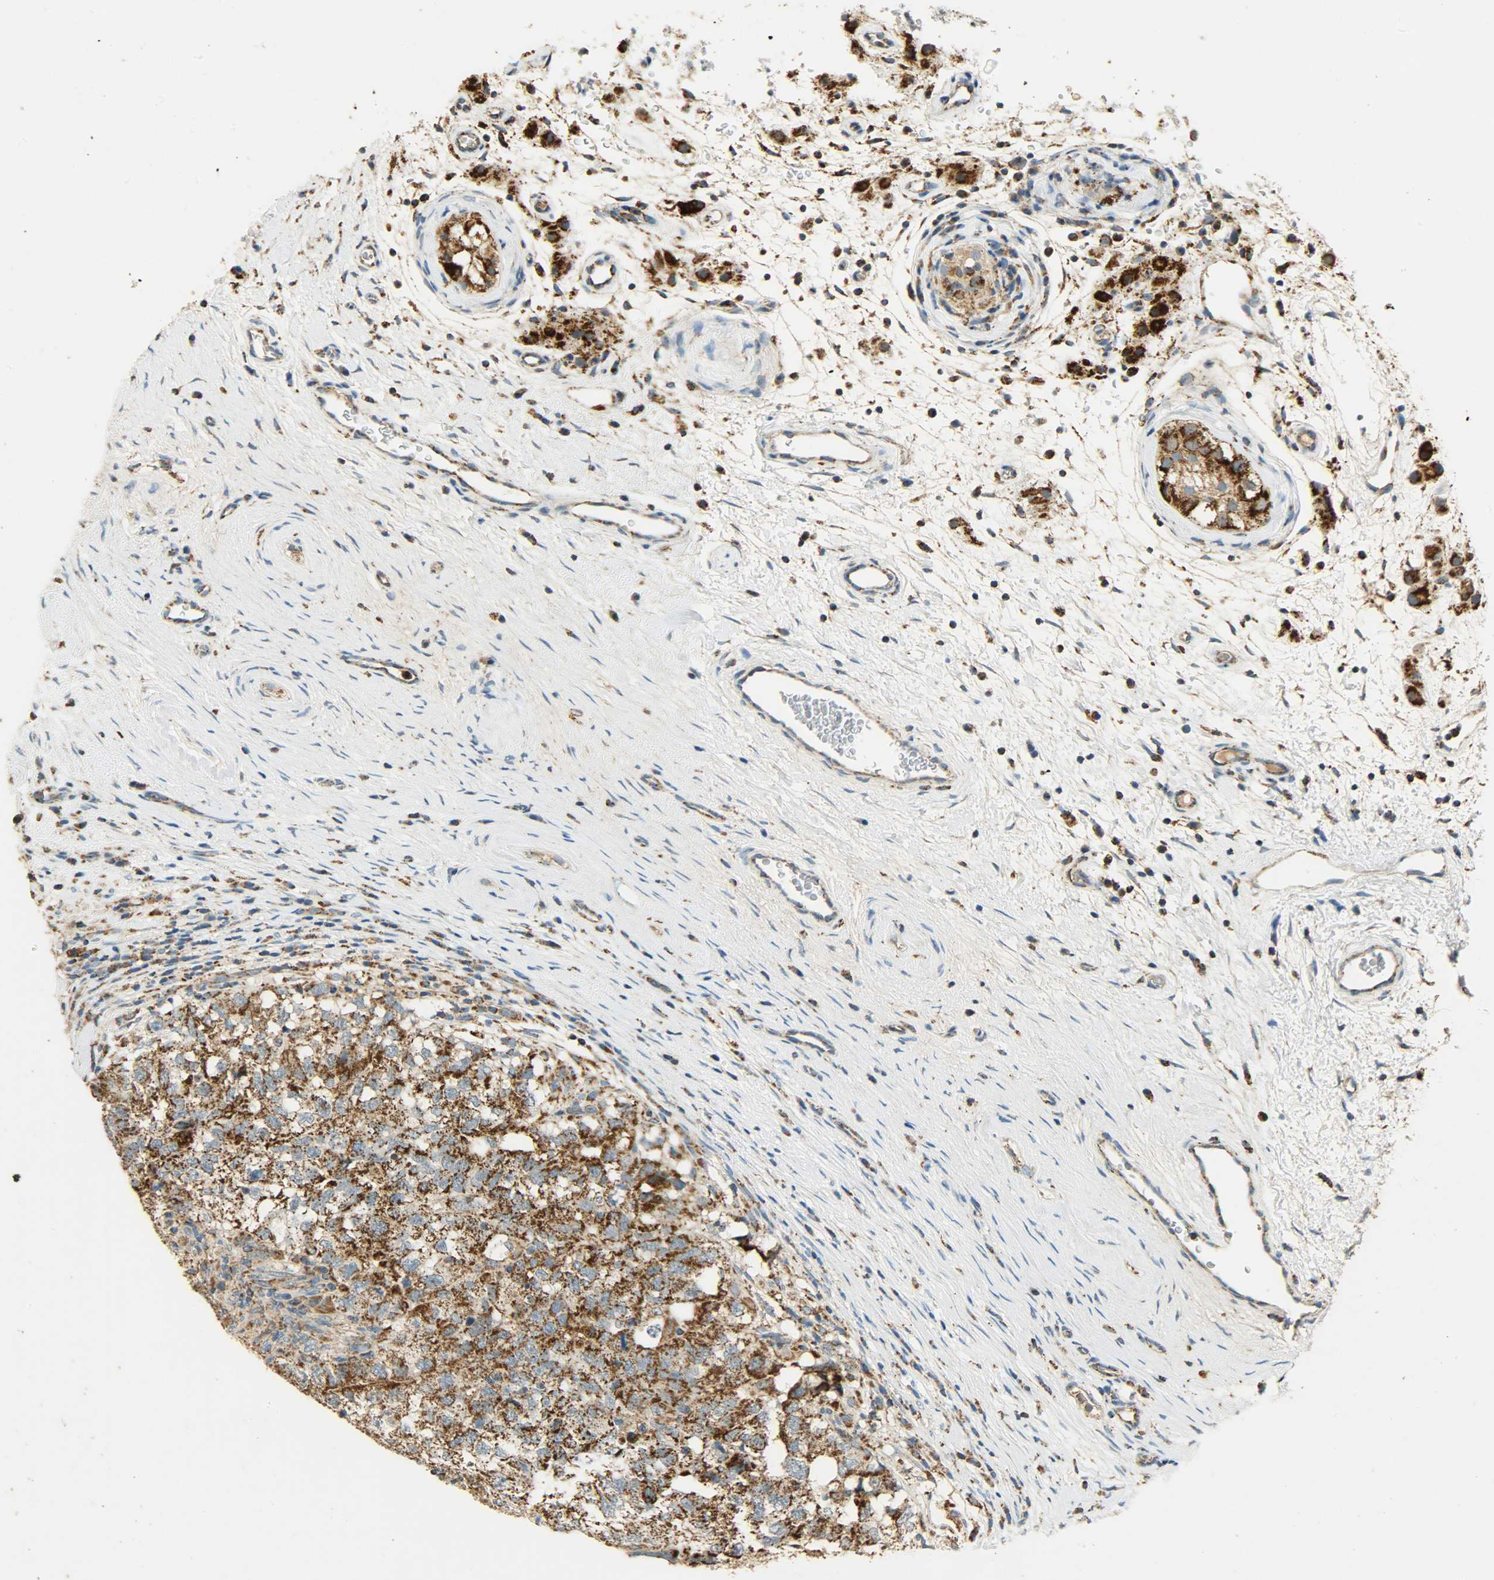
{"staining": {"intensity": "moderate", "quantity": ">75%", "location": "cytoplasmic/membranous"}, "tissue": "testis cancer", "cell_type": "Tumor cells", "image_type": "cancer", "snomed": [{"axis": "morphology", "description": "Carcinoma, Embryonal, NOS"}, {"axis": "topography", "description": "Testis"}], "caption": "IHC micrograph of neoplastic tissue: human embryonal carcinoma (testis) stained using IHC reveals medium levels of moderate protein expression localized specifically in the cytoplasmic/membranous of tumor cells, appearing as a cytoplasmic/membranous brown color.", "gene": "HDHD5", "patient": {"sex": "male", "age": 21}}